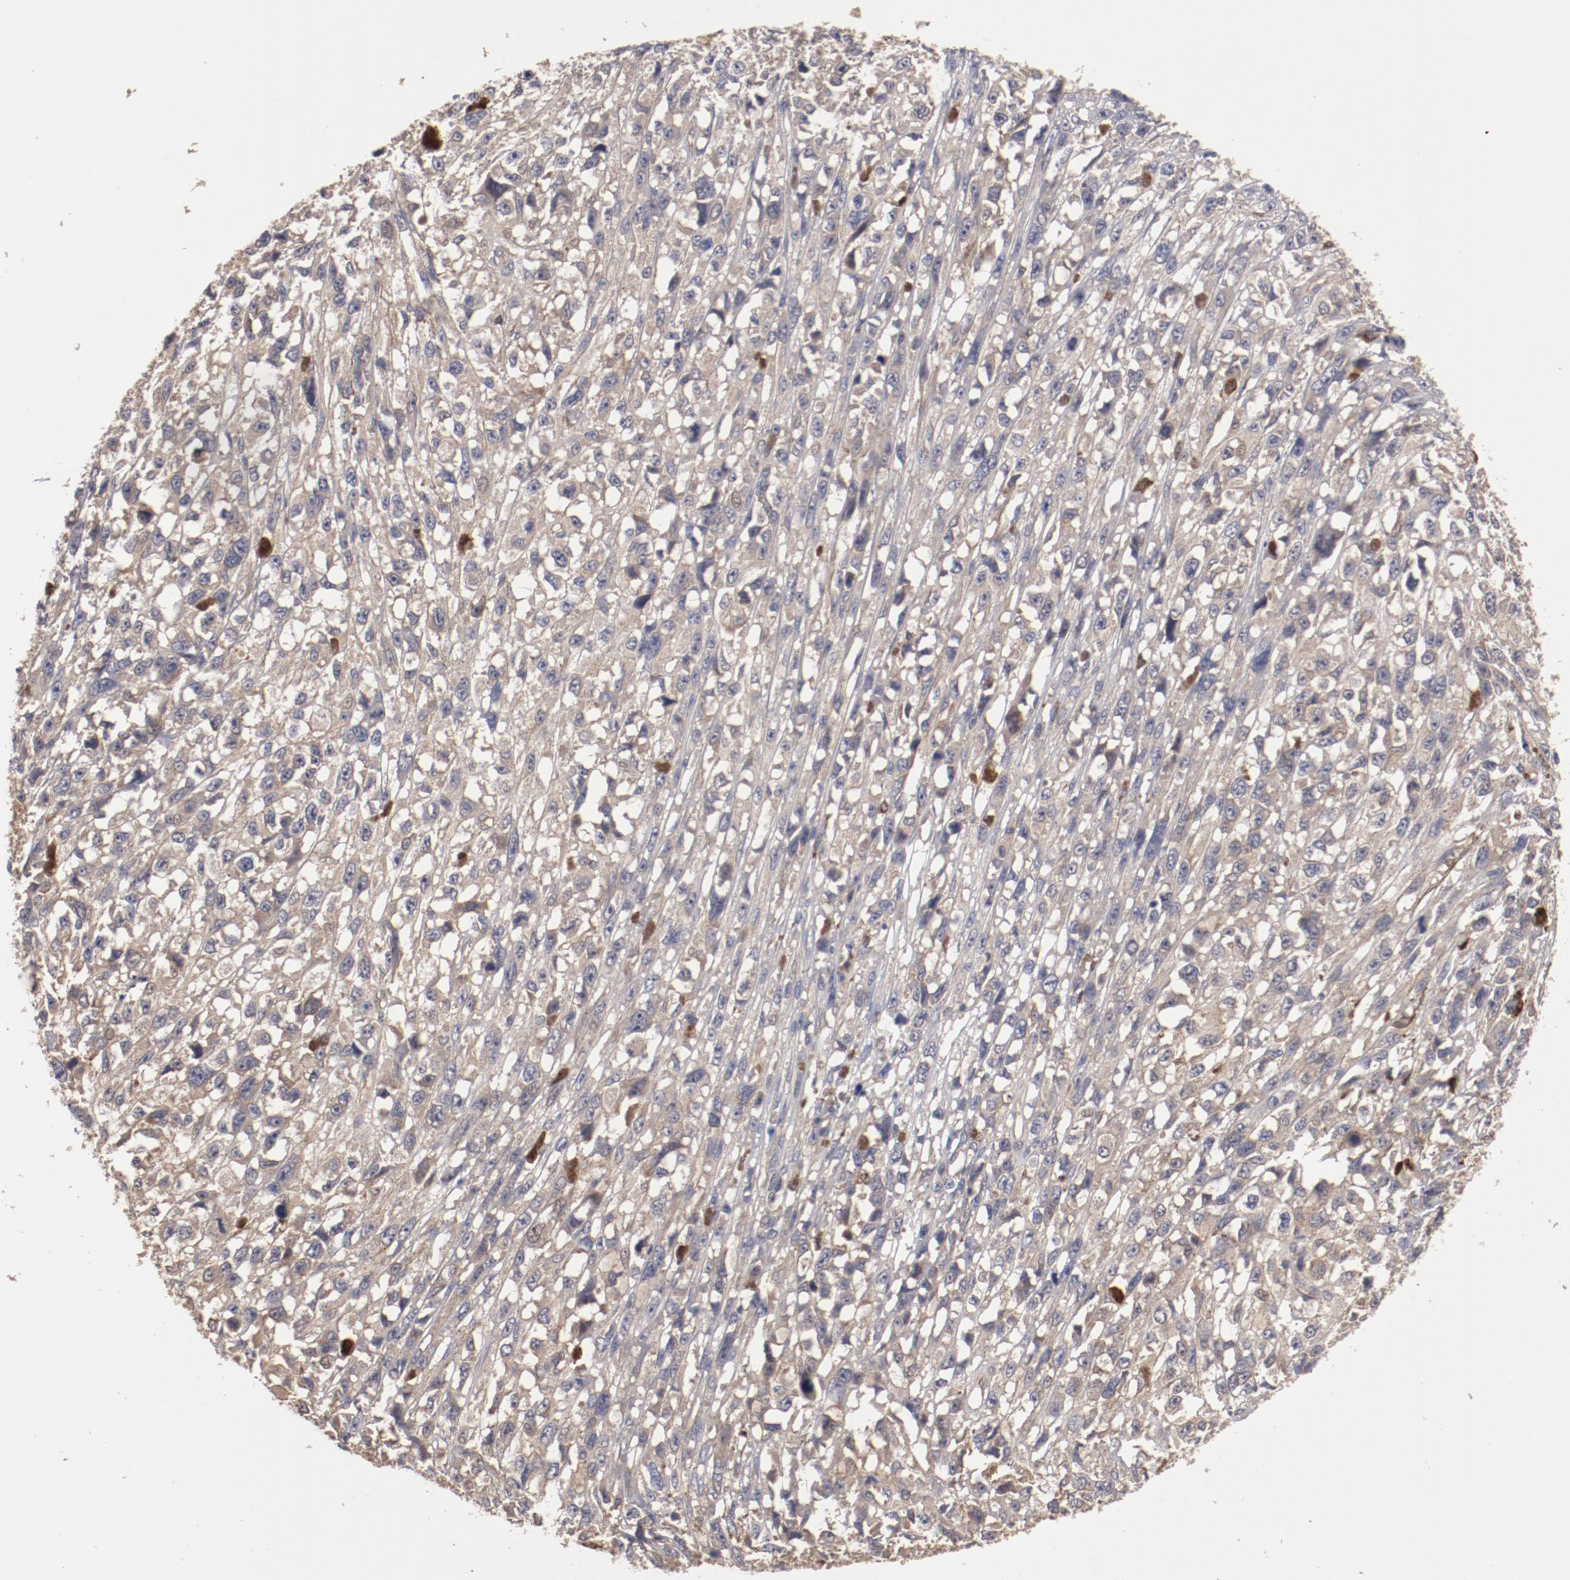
{"staining": {"intensity": "weak", "quantity": "25%-75%", "location": "cytoplasmic/membranous"}, "tissue": "melanoma", "cell_type": "Tumor cells", "image_type": "cancer", "snomed": [{"axis": "morphology", "description": "Malignant melanoma, Metastatic site"}, {"axis": "topography", "description": "Lymph node"}], "caption": "Weak cytoplasmic/membranous protein staining is seen in about 25%-75% of tumor cells in melanoma.", "gene": "DNAAF2", "patient": {"sex": "male", "age": 59}}